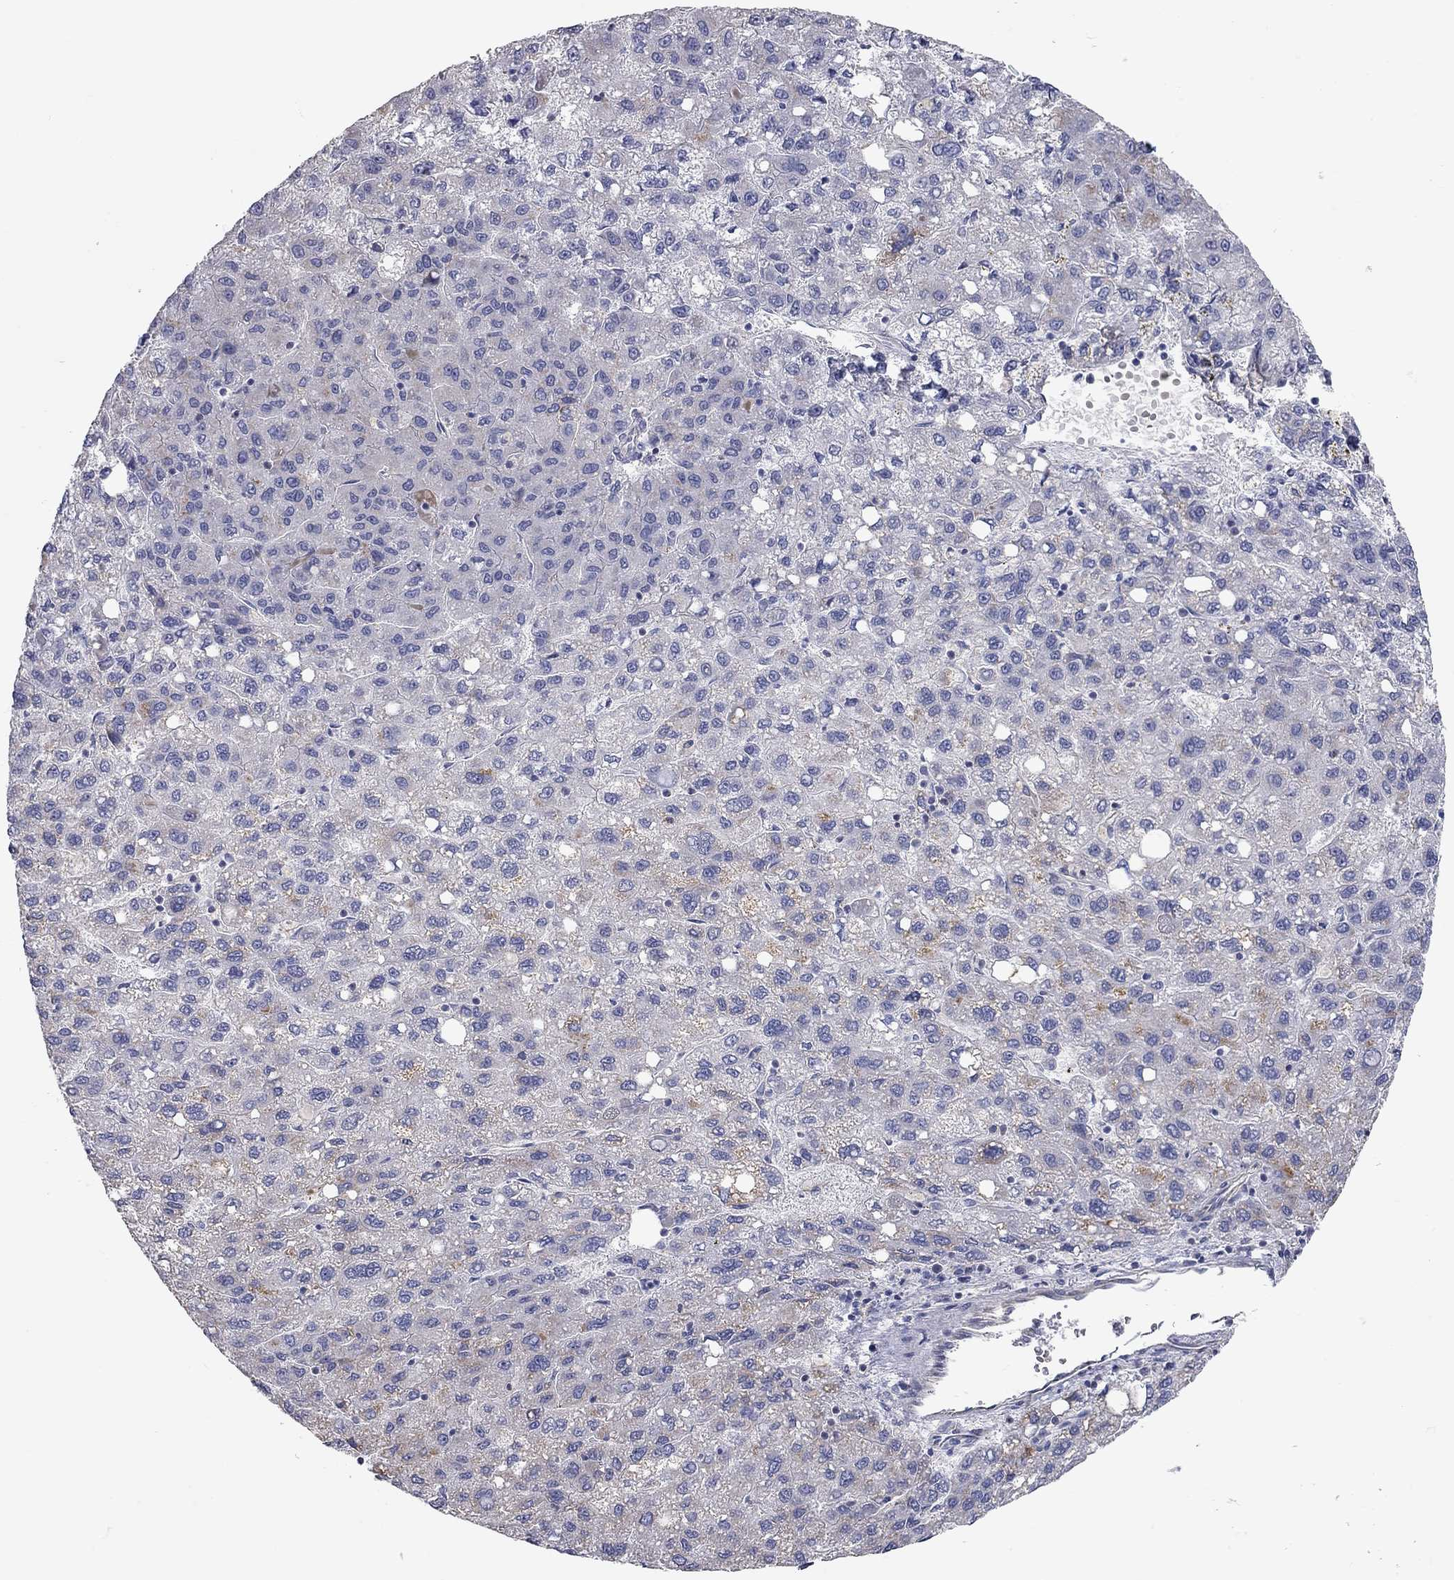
{"staining": {"intensity": "weak", "quantity": "<25%", "location": "cytoplasmic/membranous"}, "tissue": "liver cancer", "cell_type": "Tumor cells", "image_type": "cancer", "snomed": [{"axis": "morphology", "description": "Carcinoma, Hepatocellular, NOS"}, {"axis": "topography", "description": "Liver"}], "caption": "DAB immunohistochemical staining of human liver cancer shows no significant expression in tumor cells.", "gene": "C10orf90", "patient": {"sex": "female", "age": 82}}